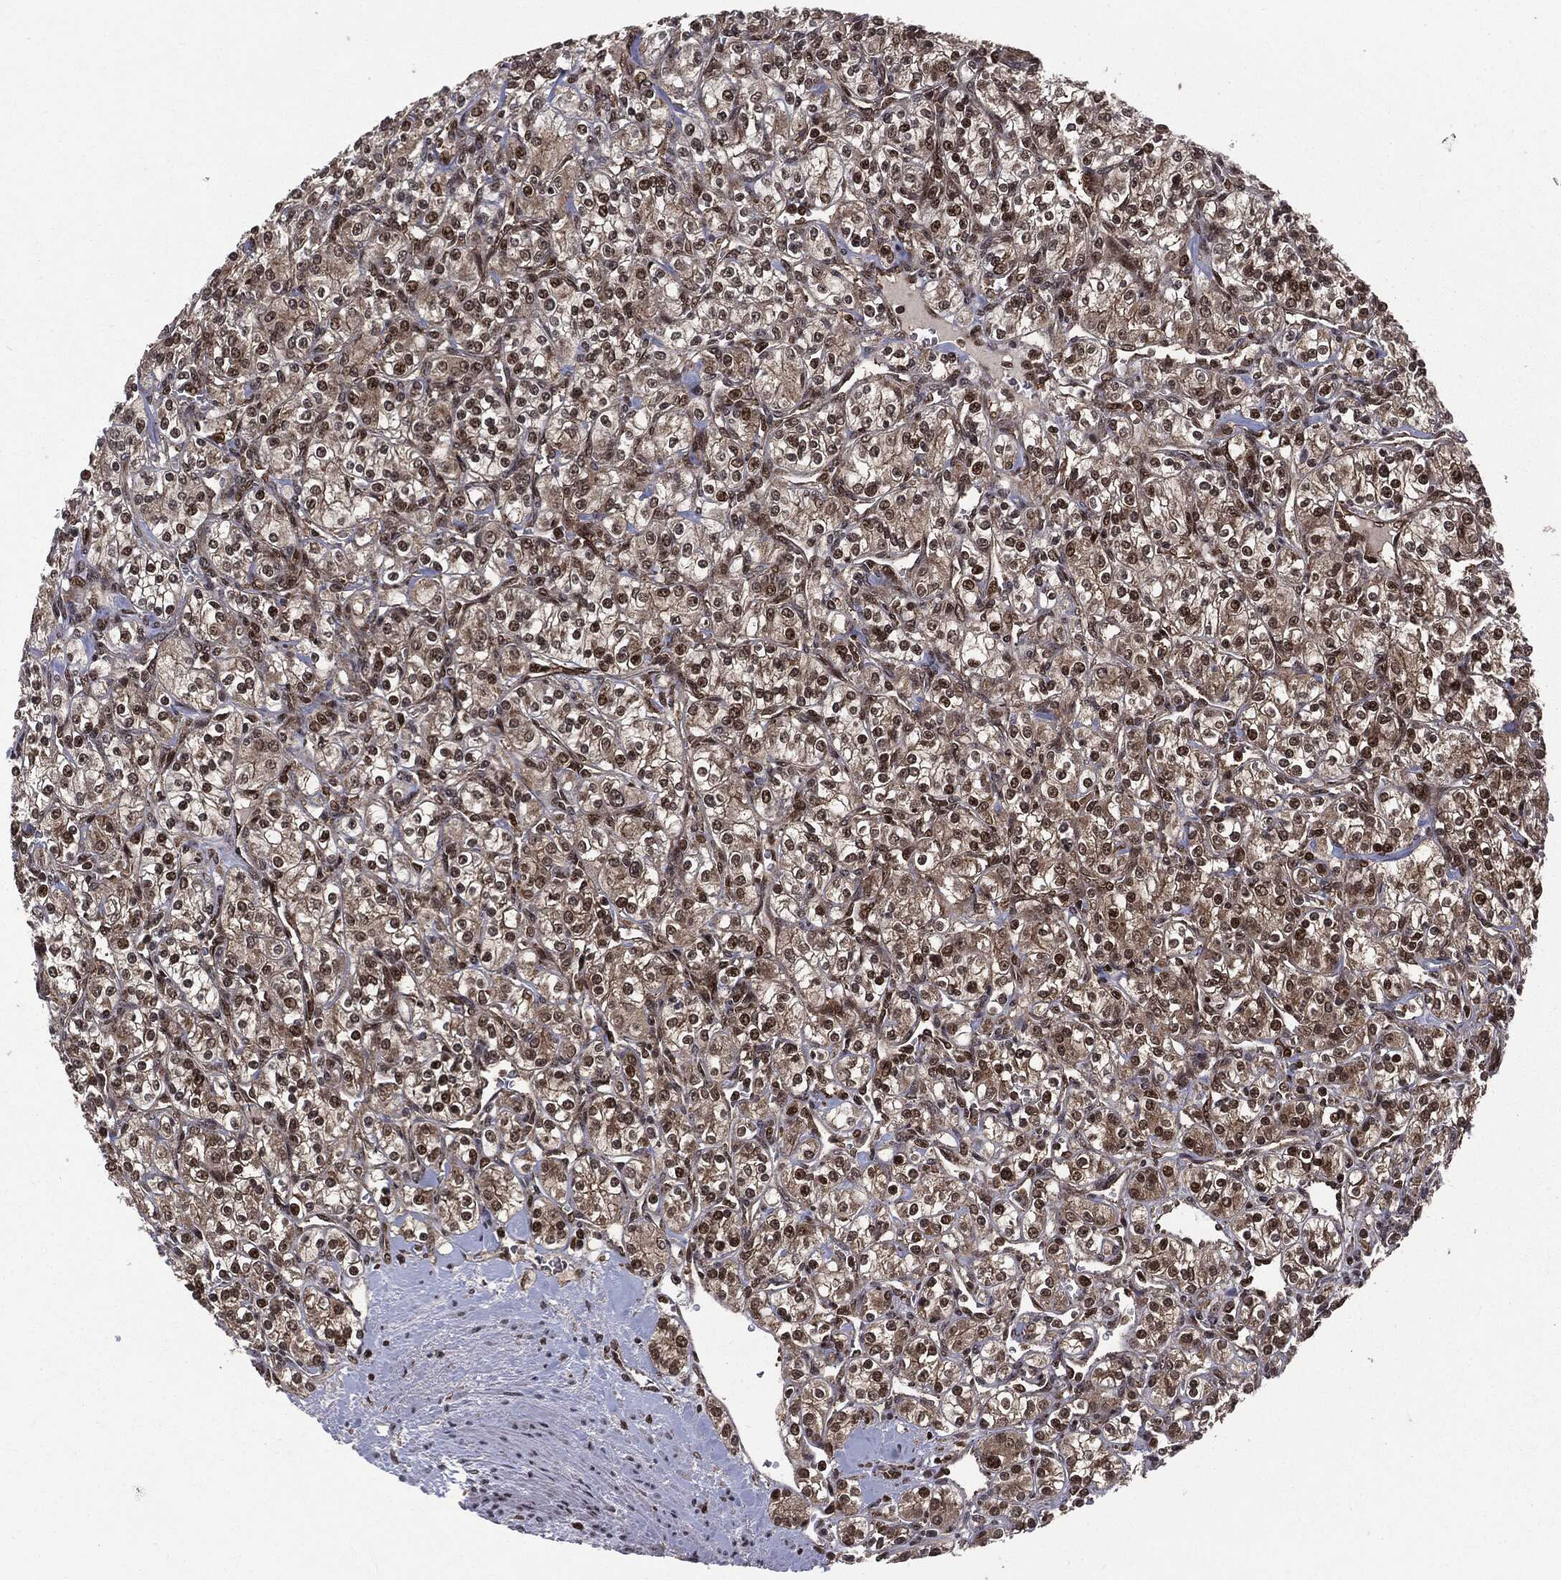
{"staining": {"intensity": "moderate", "quantity": "25%-75%", "location": "cytoplasmic/membranous,nuclear"}, "tissue": "renal cancer", "cell_type": "Tumor cells", "image_type": "cancer", "snomed": [{"axis": "morphology", "description": "Adenocarcinoma, NOS"}, {"axis": "topography", "description": "Kidney"}], "caption": "About 25%-75% of tumor cells in human renal adenocarcinoma demonstrate moderate cytoplasmic/membranous and nuclear protein staining as visualized by brown immunohistochemical staining.", "gene": "PTPA", "patient": {"sex": "male", "age": 77}}